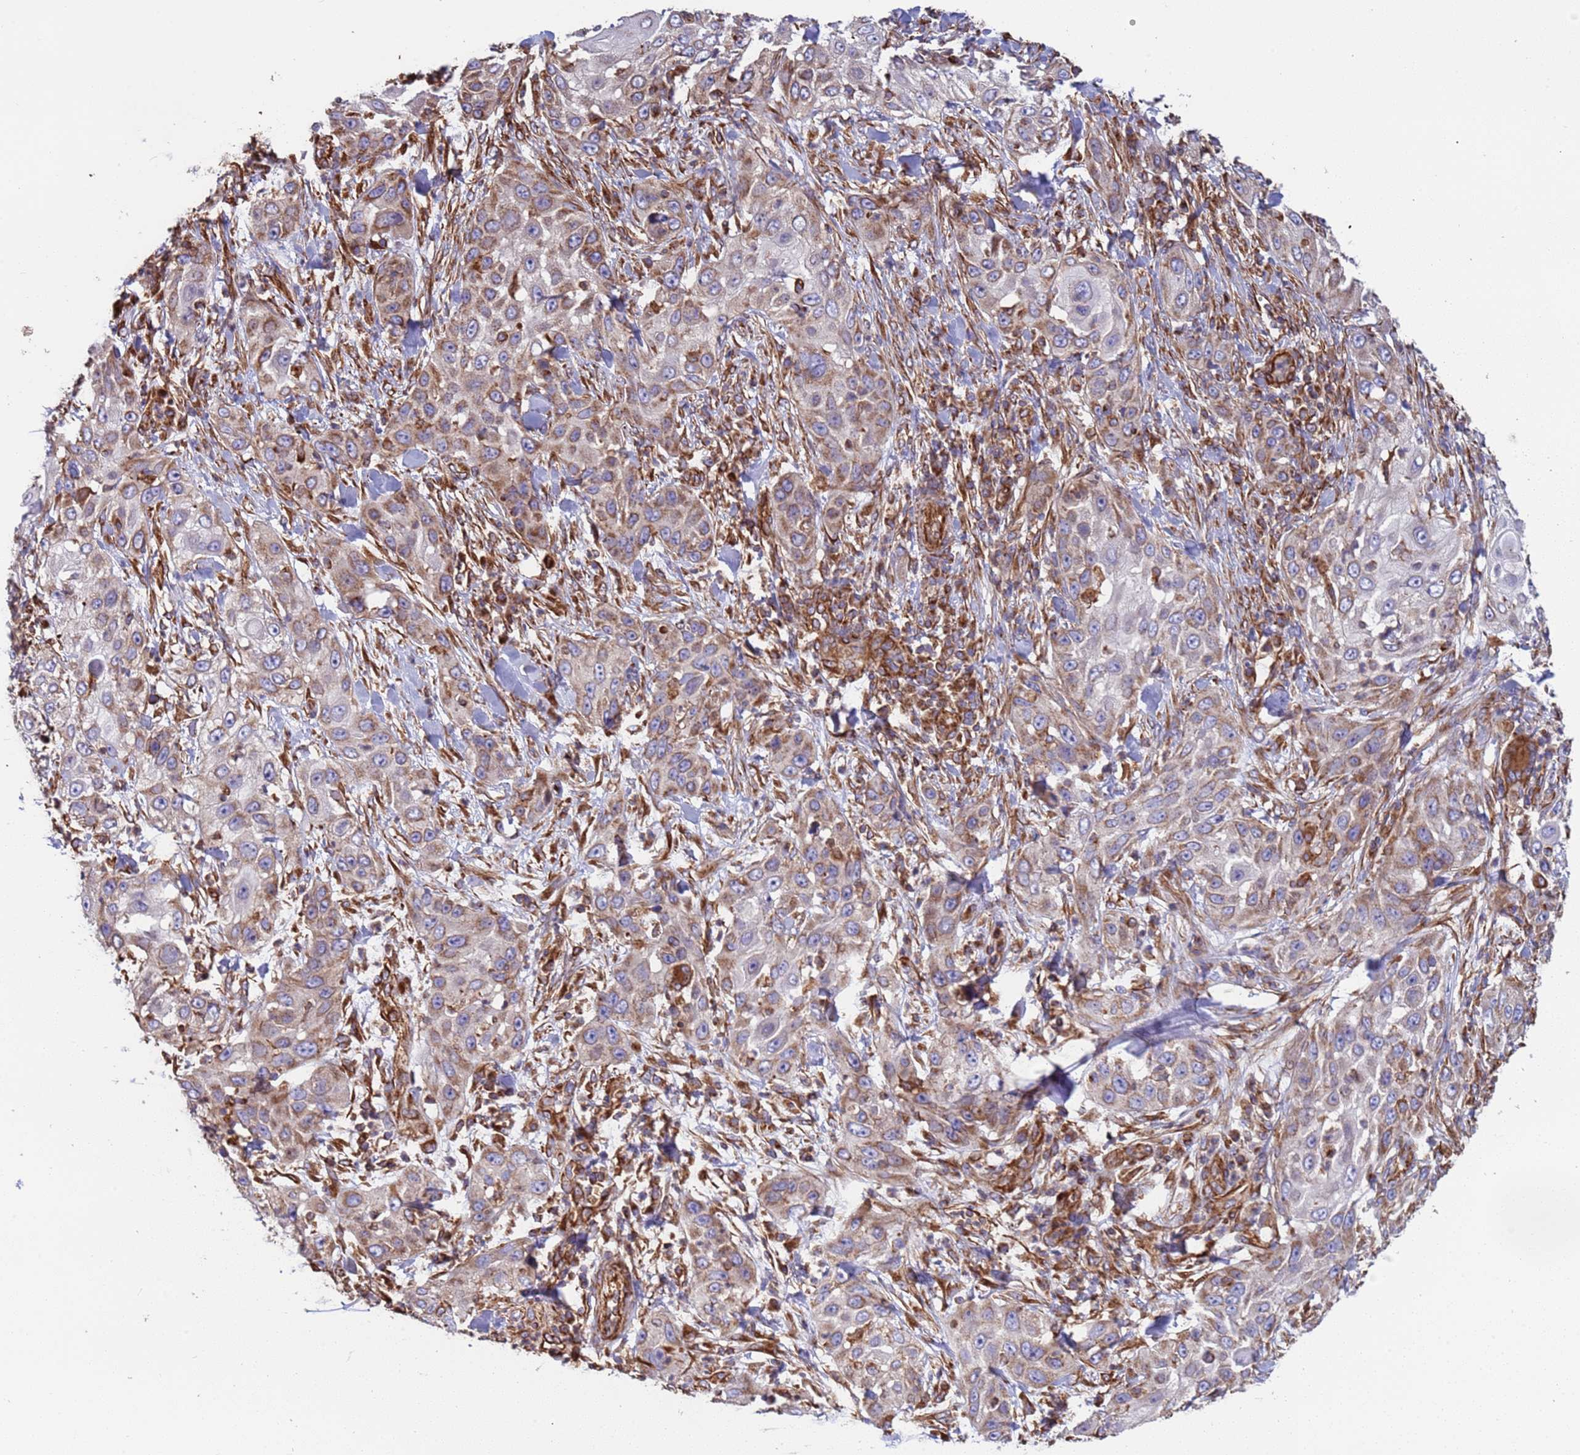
{"staining": {"intensity": "weak", "quantity": ">75%", "location": "cytoplasmic/membranous"}, "tissue": "skin cancer", "cell_type": "Tumor cells", "image_type": "cancer", "snomed": [{"axis": "morphology", "description": "Squamous cell carcinoma, NOS"}, {"axis": "topography", "description": "Skin"}], "caption": "A brown stain shows weak cytoplasmic/membranous positivity of a protein in squamous cell carcinoma (skin) tumor cells. Ihc stains the protein of interest in brown and the nuclei are stained blue.", "gene": "NUDT12", "patient": {"sex": "female", "age": 44}}